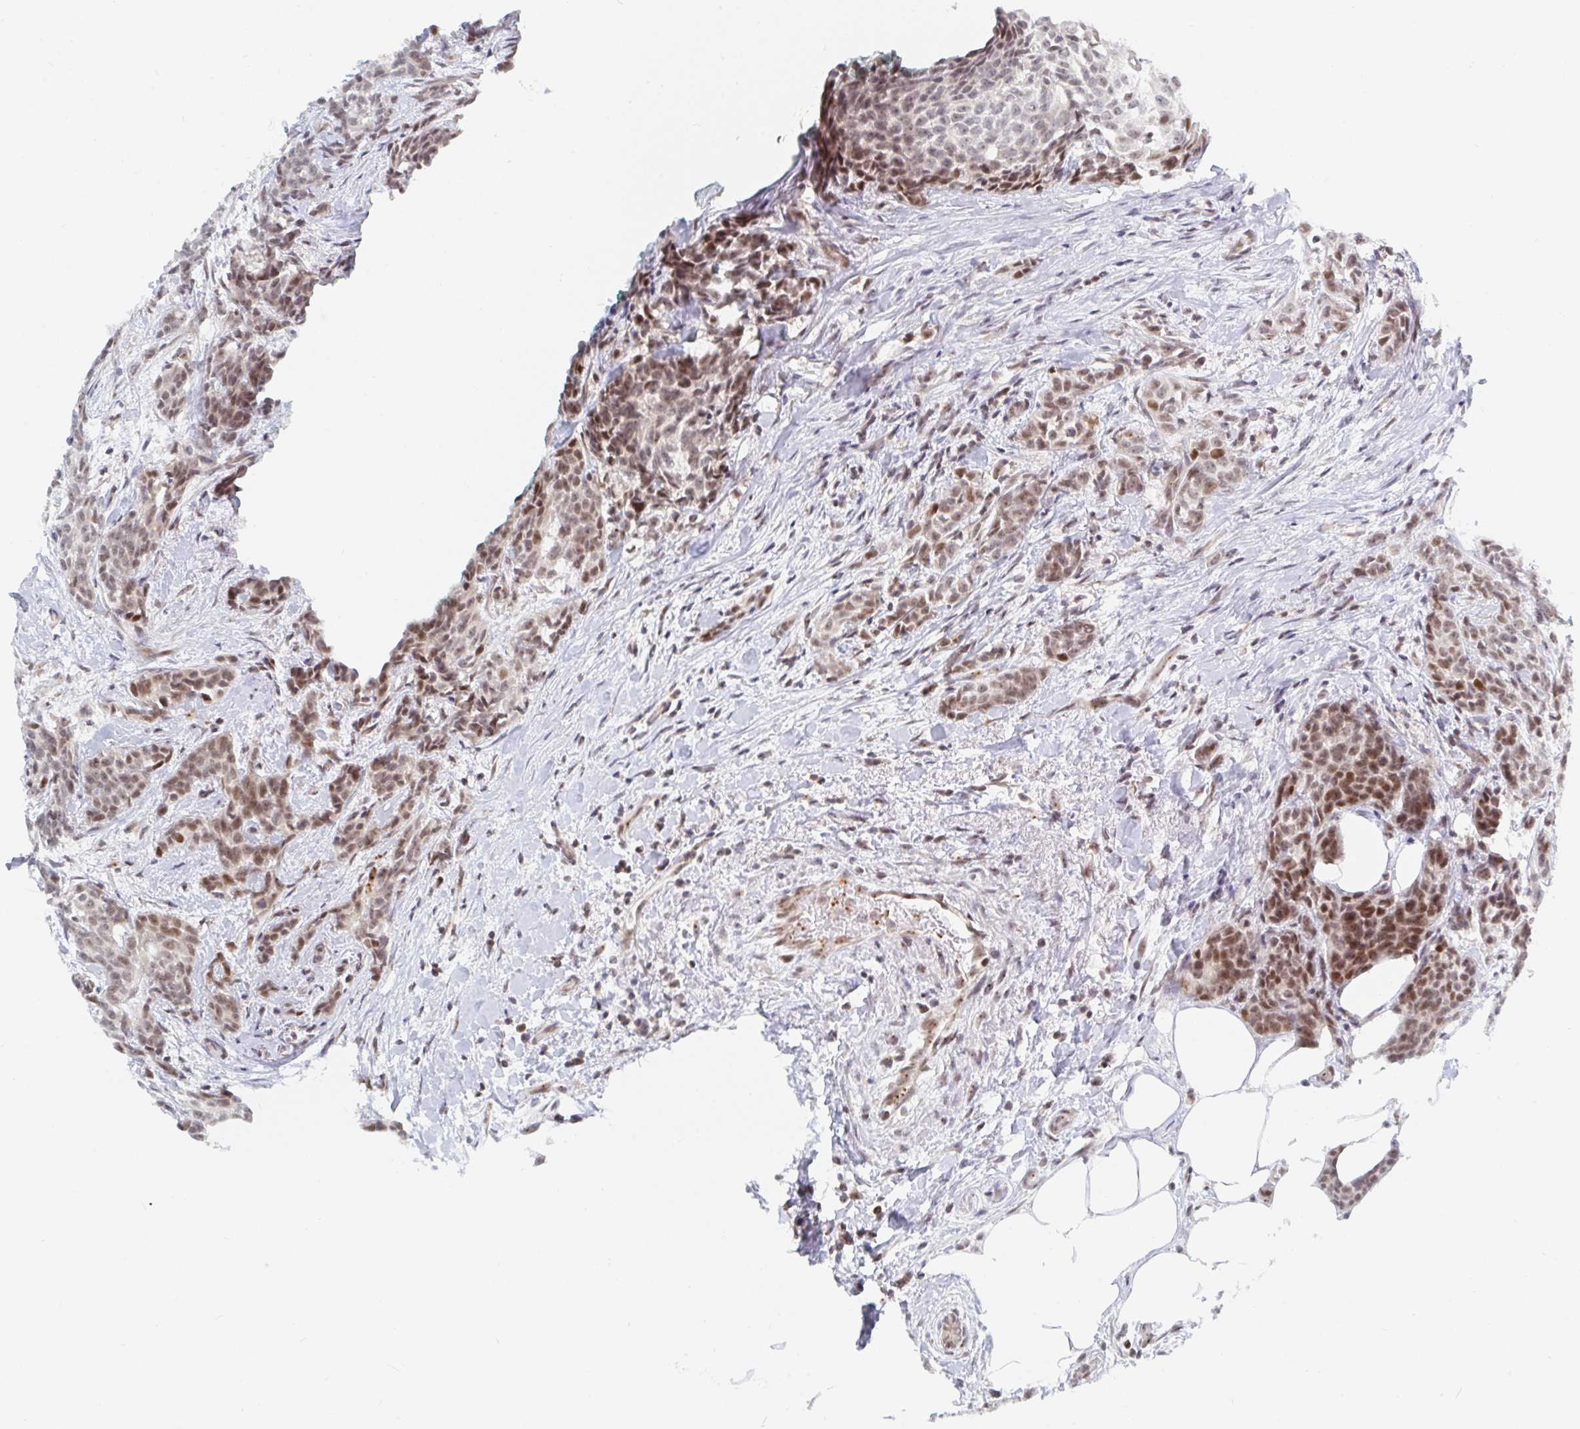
{"staining": {"intensity": "moderate", "quantity": ">75%", "location": "nuclear"}, "tissue": "breast cancer", "cell_type": "Tumor cells", "image_type": "cancer", "snomed": [{"axis": "morphology", "description": "Duct carcinoma"}, {"axis": "topography", "description": "Breast"}], "caption": "The image shows immunohistochemical staining of intraductal carcinoma (breast). There is moderate nuclear expression is seen in approximately >75% of tumor cells. (Stains: DAB in brown, nuclei in blue, Microscopy: brightfield microscopy at high magnification).", "gene": "CHD2", "patient": {"sex": "female", "age": 91}}